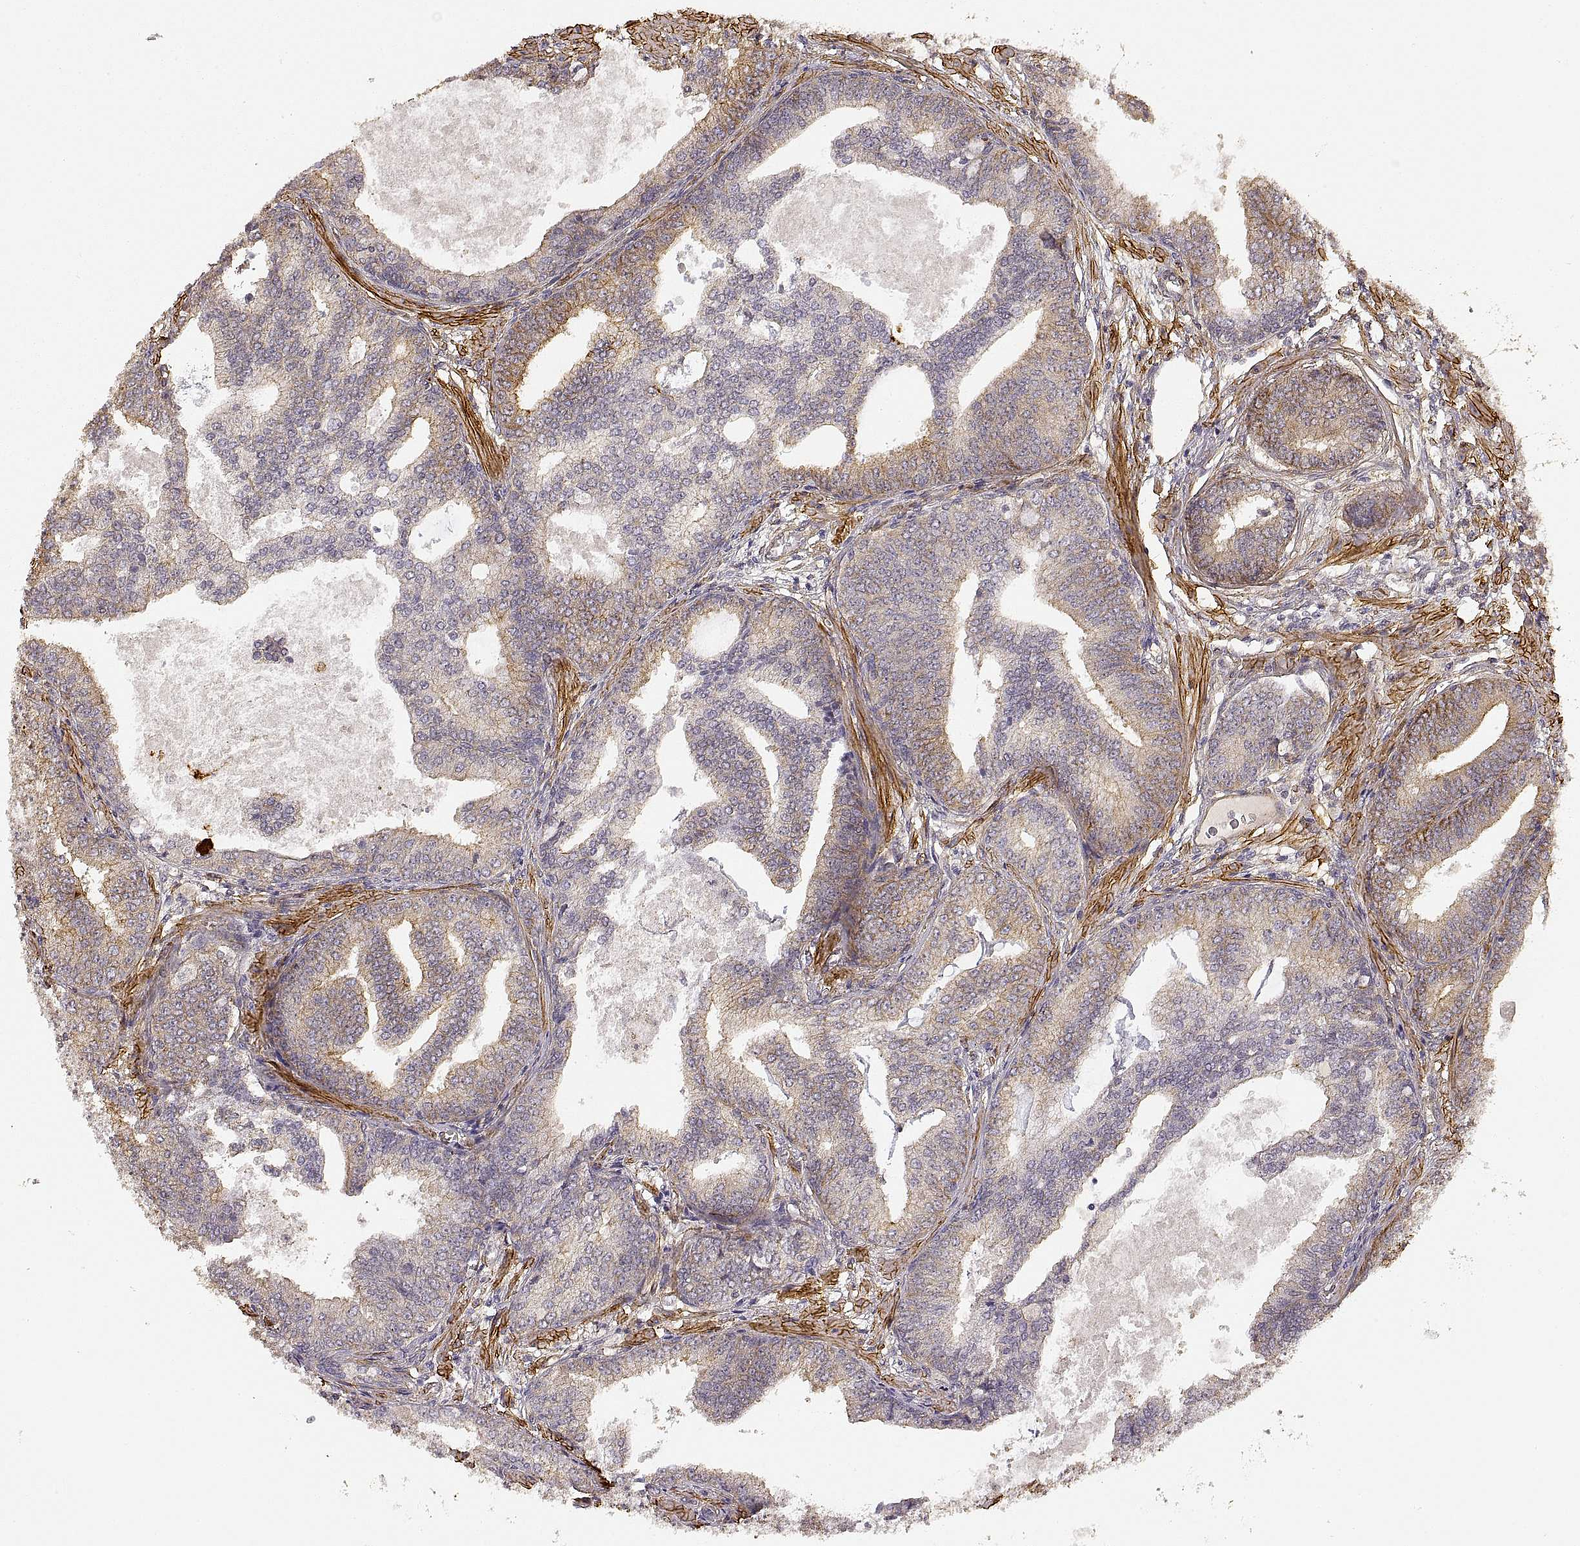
{"staining": {"intensity": "moderate", "quantity": "25%-75%", "location": "cytoplasmic/membranous"}, "tissue": "prostate cancer", "cell_type": "Tumor cells", "image_type": "cancer", "snomed": [{"axis": "morphology", "description": "Adenocarcinoma, NOS"}, {"axis": "topography", "description": "Prostate"}], "caption": "Immunohistochemistry (DAB (3,3'-diaminobenzidine)) staining of prostate cancer shows moderate cytoplasmic/membranous protein staining in about 25%-75% of tumor cells.", "gene": "LAMA4", "patient": {"sex": "male", "age": 64}}